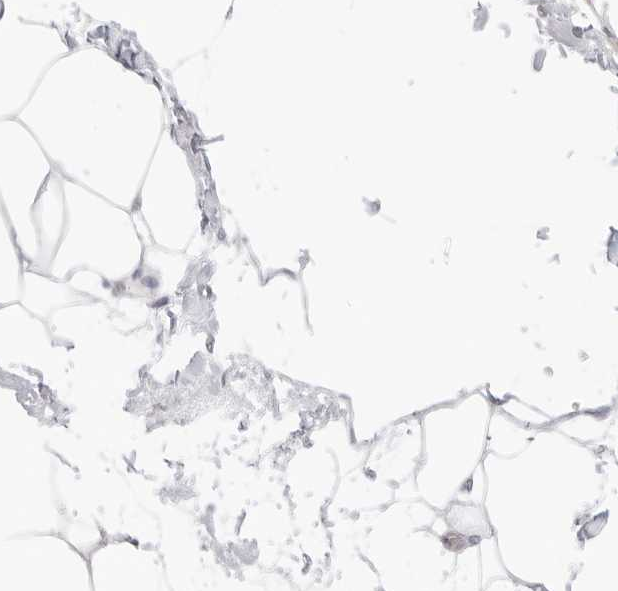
{"staining": {"intensity": "negative", "quantity": "none", "location": "none"}, "tissue": "adipose tissue", "cell_type": "Adipocytes", "image_type": "normal", "snomed": [{"axis": "morphology", "description": "Normal tissue, NOS"}, {"axis": "morphology", "description": "Adenocarcinoma, NOS"}, {"axis": "topography", "description": "Colon"}, {"axis": "topography", "description": "Peripheral nerve tissue"}], "caption": "The photomicrograph demonstrates no staining of adipocytes in unremarkable adipose tissue. (Stains: DAB immunohistochemistry (IHC) with hematoxylin counter stain, Microscopy: brightfield microscopy at high magnification).", "gene": "TCIM", "patient": {"sex": "male", "age": 14}}